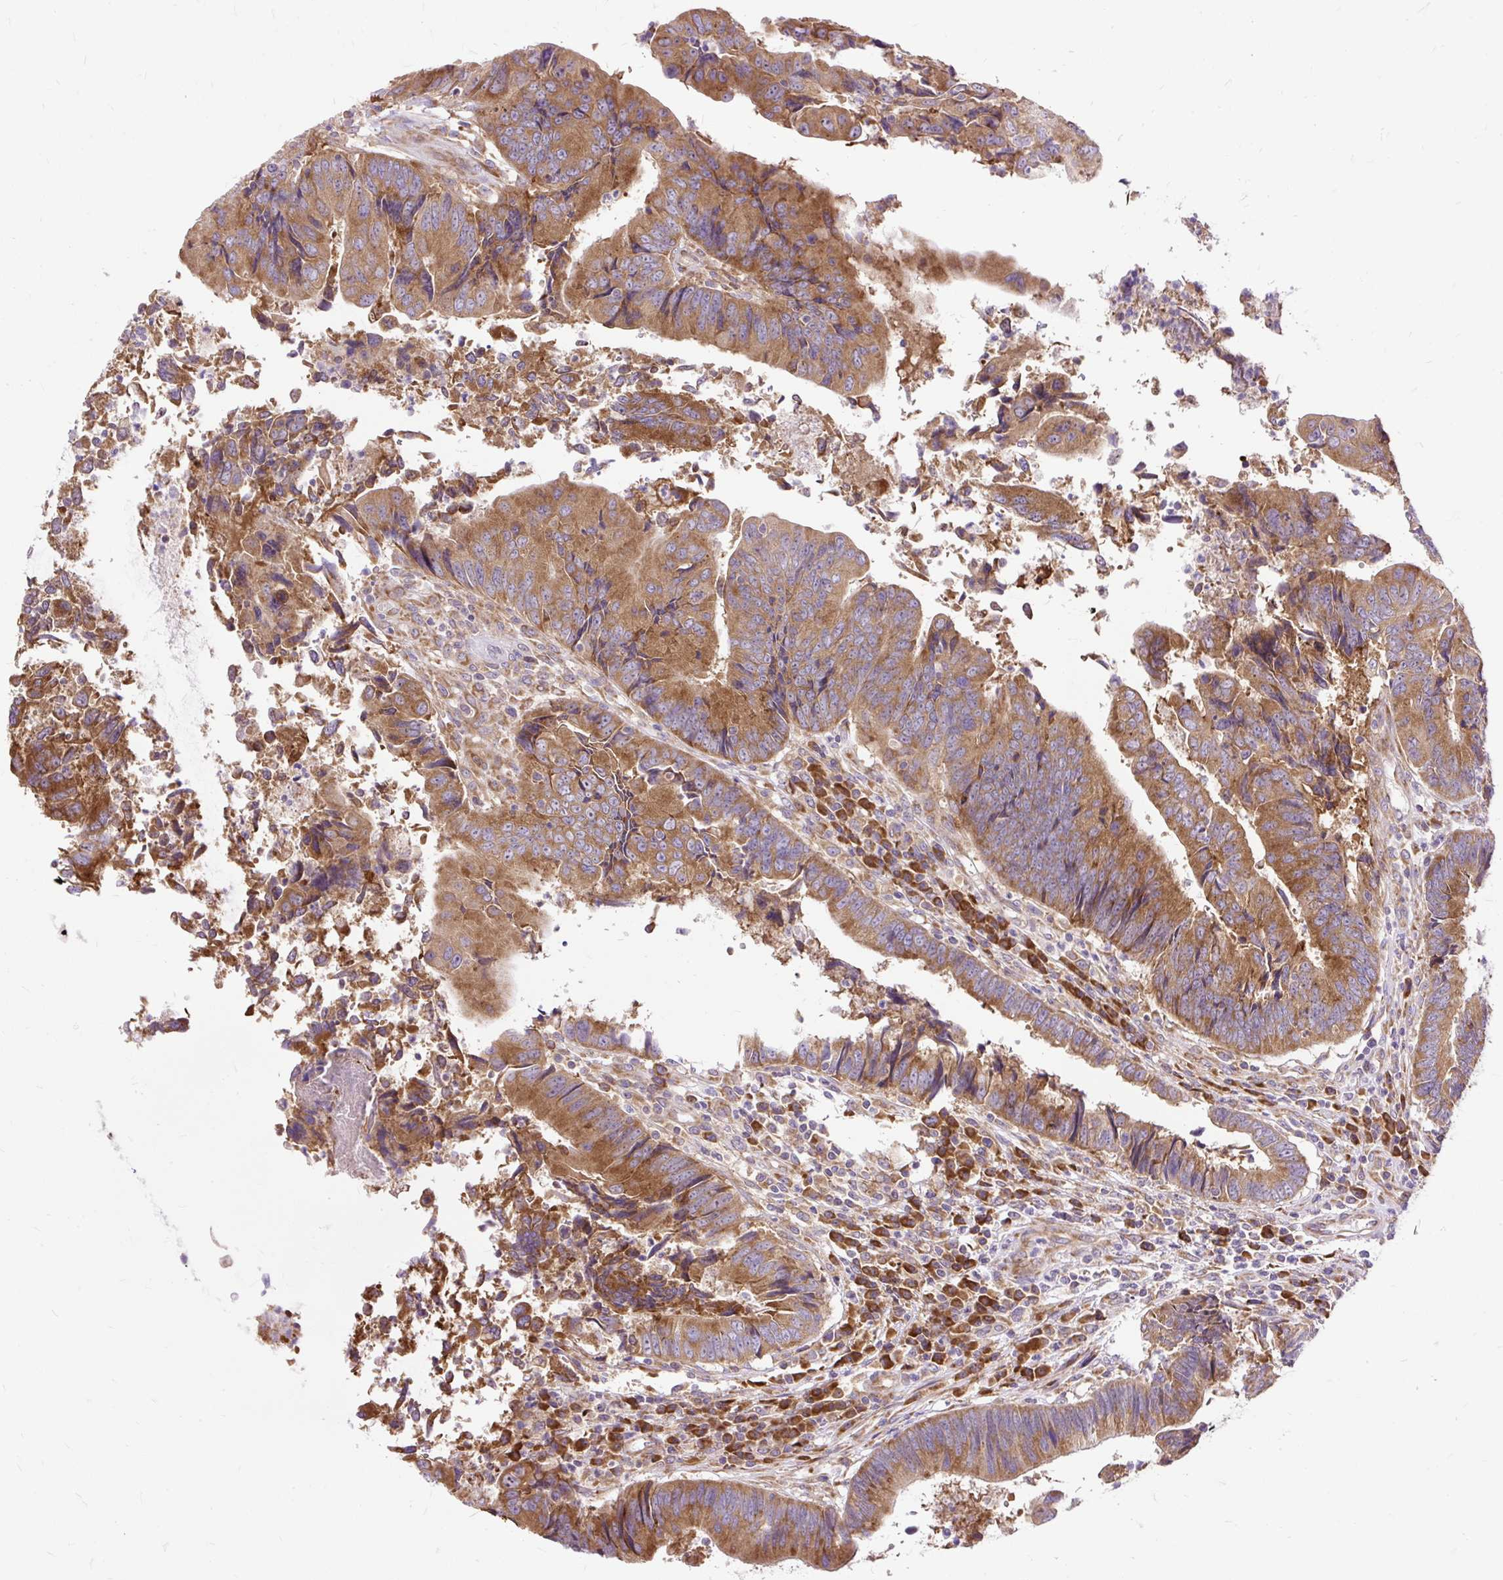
{"staining": {"intensity": "moderate", "quantity": ">75%", "location": "cytoplasmic/membranous"}, "tissue": "colorectal cancer", "cell_type": "Tumor cells", "image_type": "cancer", "snomed": [{"axis": "morphology", "description": "Adenocarcinoma, NOS"}, {"axis": "topography", "description": "Colon"}], "caption": "Protein staining of colorectal cancer (adenocarcinoma) tissue shows moderate cytoplasmic/membranous expression in about >75% of tumor cells.", "gene": "RPS5", "patient": {"sex": "female", "age": 67}}